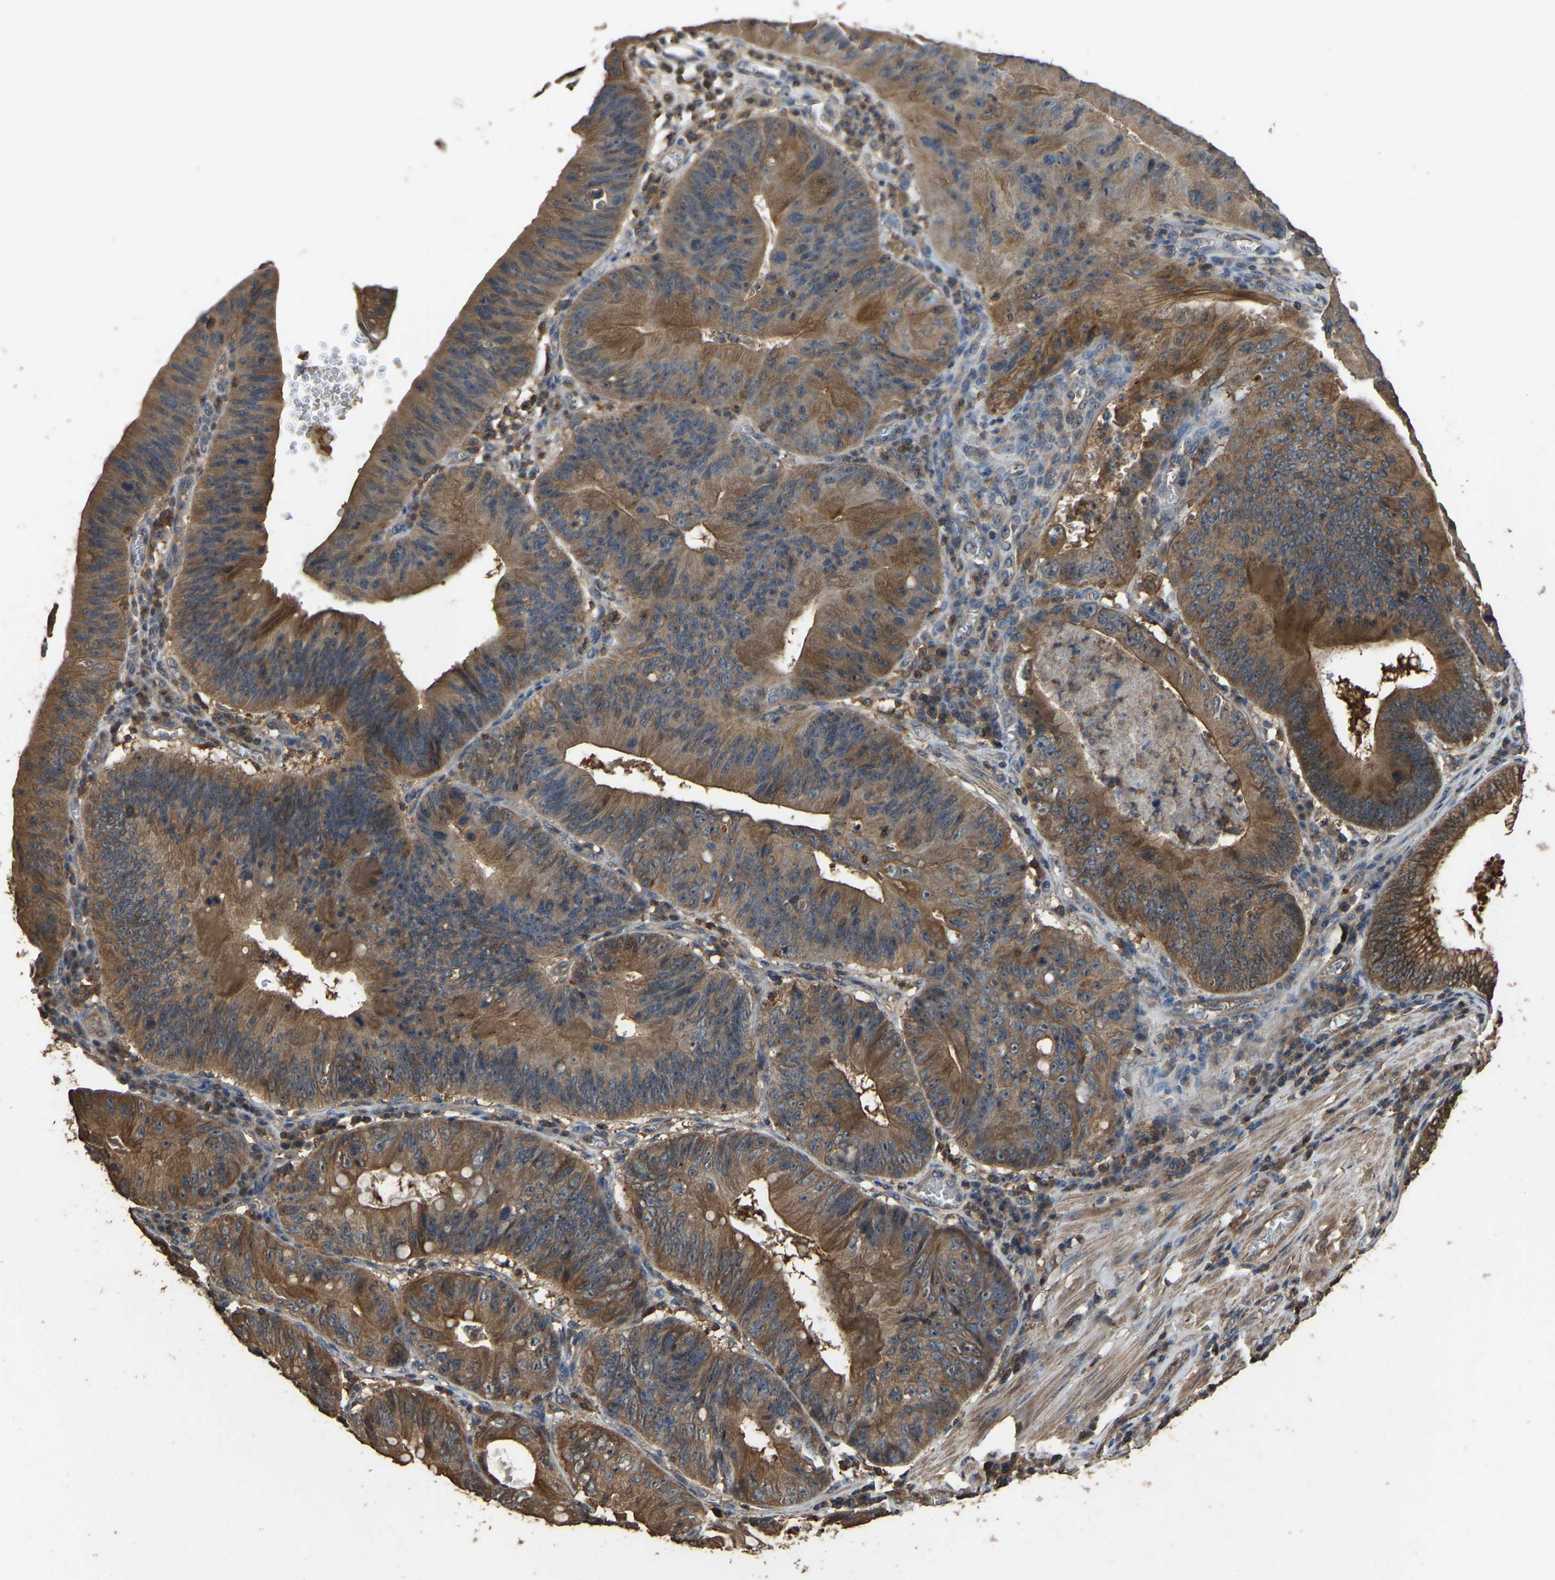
{"staining": {"intensity": "moderate", "quantity": ">75%", "location": "cytoplasmic/membranous"}, "tissue": "stomach cancer", "cell_type": "Tumor cells", "image_type": "cancer", "snomed": [{"axis": "morphology", "description": "Adenocarcinoma, NOS"}, {"axis": "topography", "description": "Stomach"}], "caption": "Brown immunohistochemical staining in stomach cancer (adenocarcinoma) reveals moderate cytoplasmic/membranous positivity in about >75% of tumor cells.", "gene": "FHIT", "patient": {"sex": "male", "age": 59}}